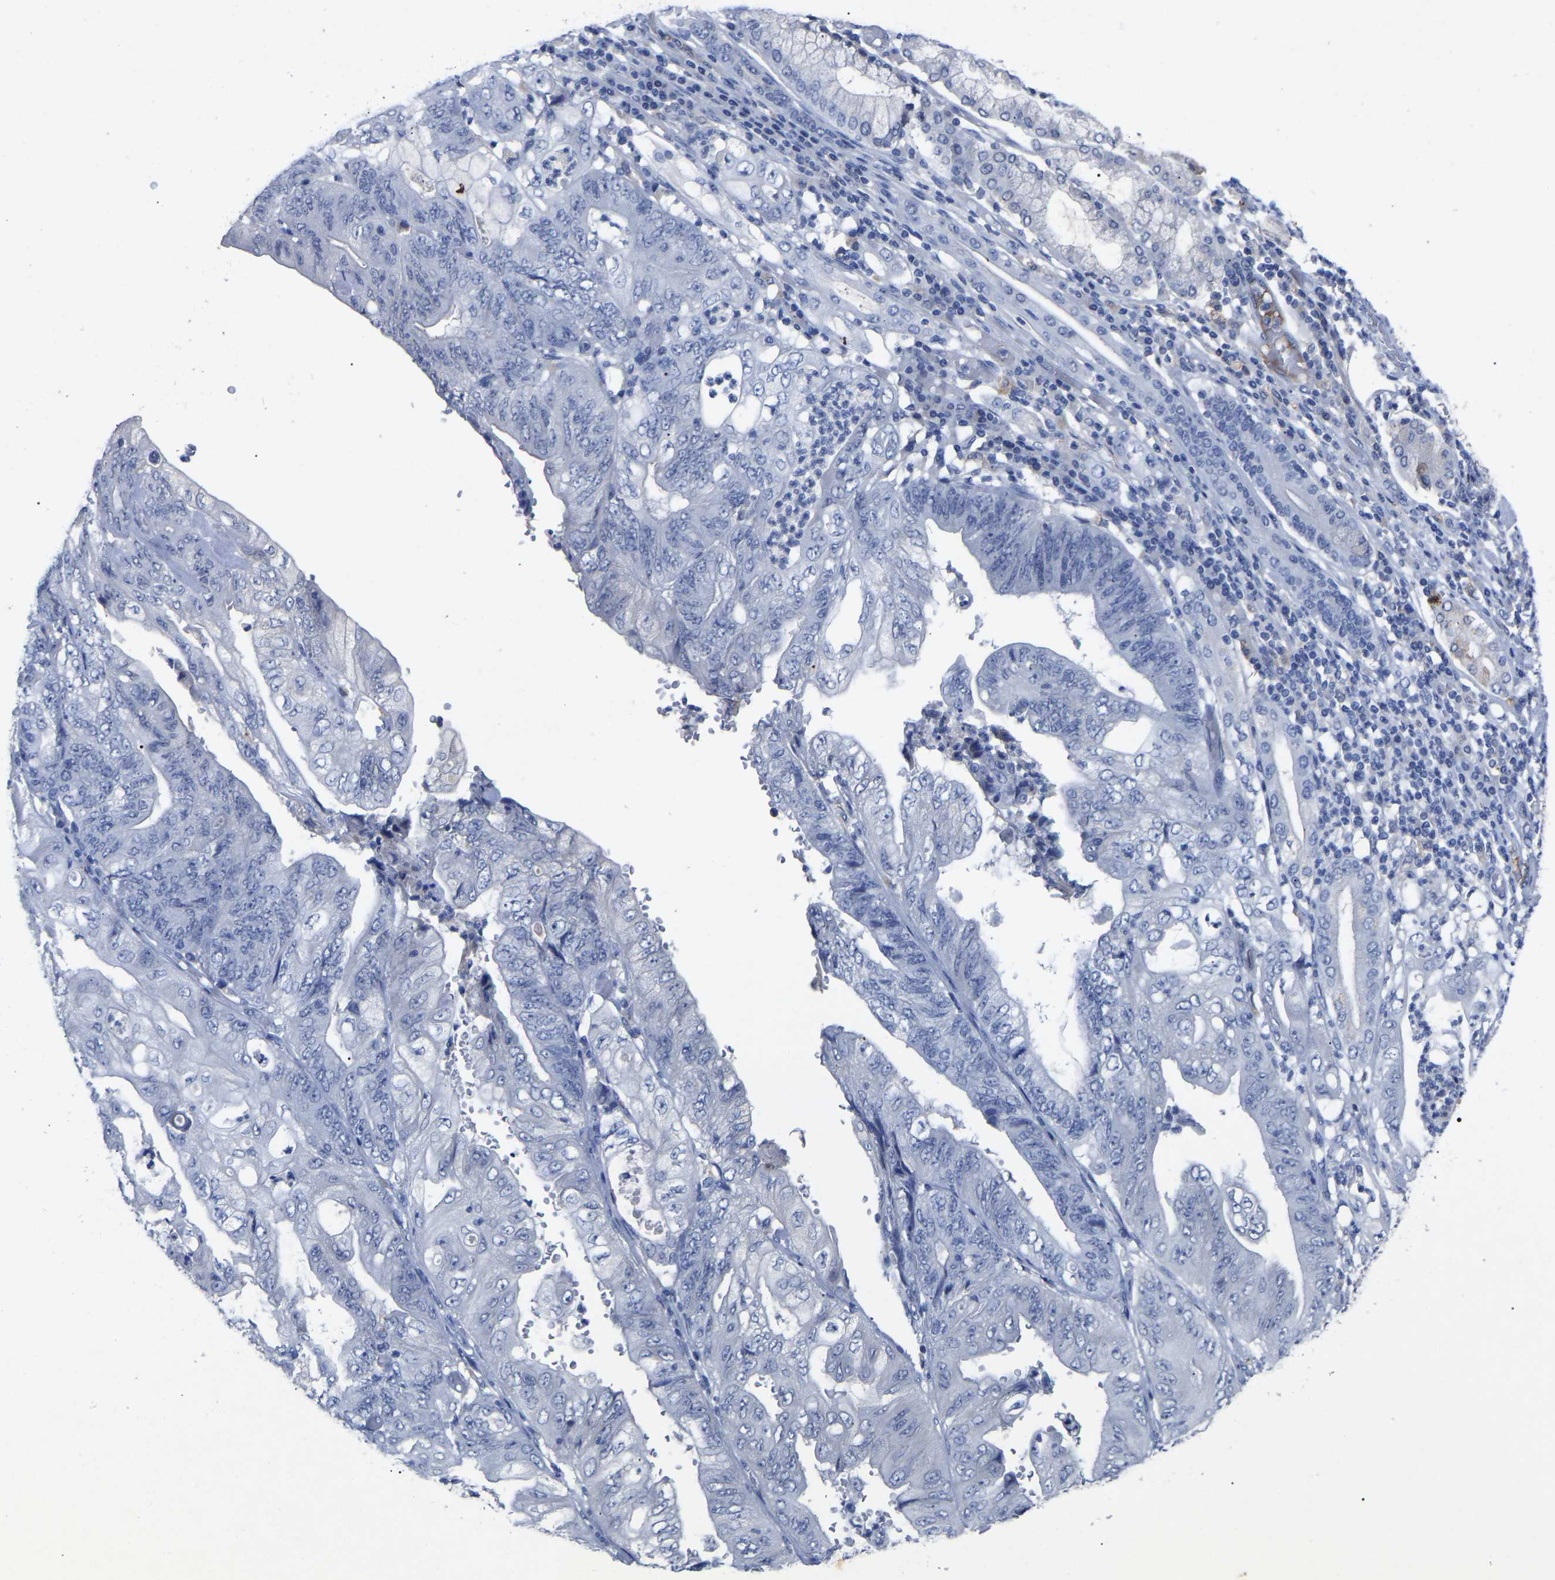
{"staining": {"intensity": "negative", "quantity": "none", "location": "none"}, "tissue": "stomach cancer", "cell_type": "Tumor cells", "image_type": "cancer", "snomed": [{"axis": "morphology", "description": "Adenocarcinoma, NOS"}, {"axis": "topography", "description": "Stomach"}], "caption": "DAB immunohistochemical staining of human adenocarcinoma (stomach) shows no significant positivity in tumor cells.", "gene": "SMPD2", "patient": {"sex": "female", "age": 73}}